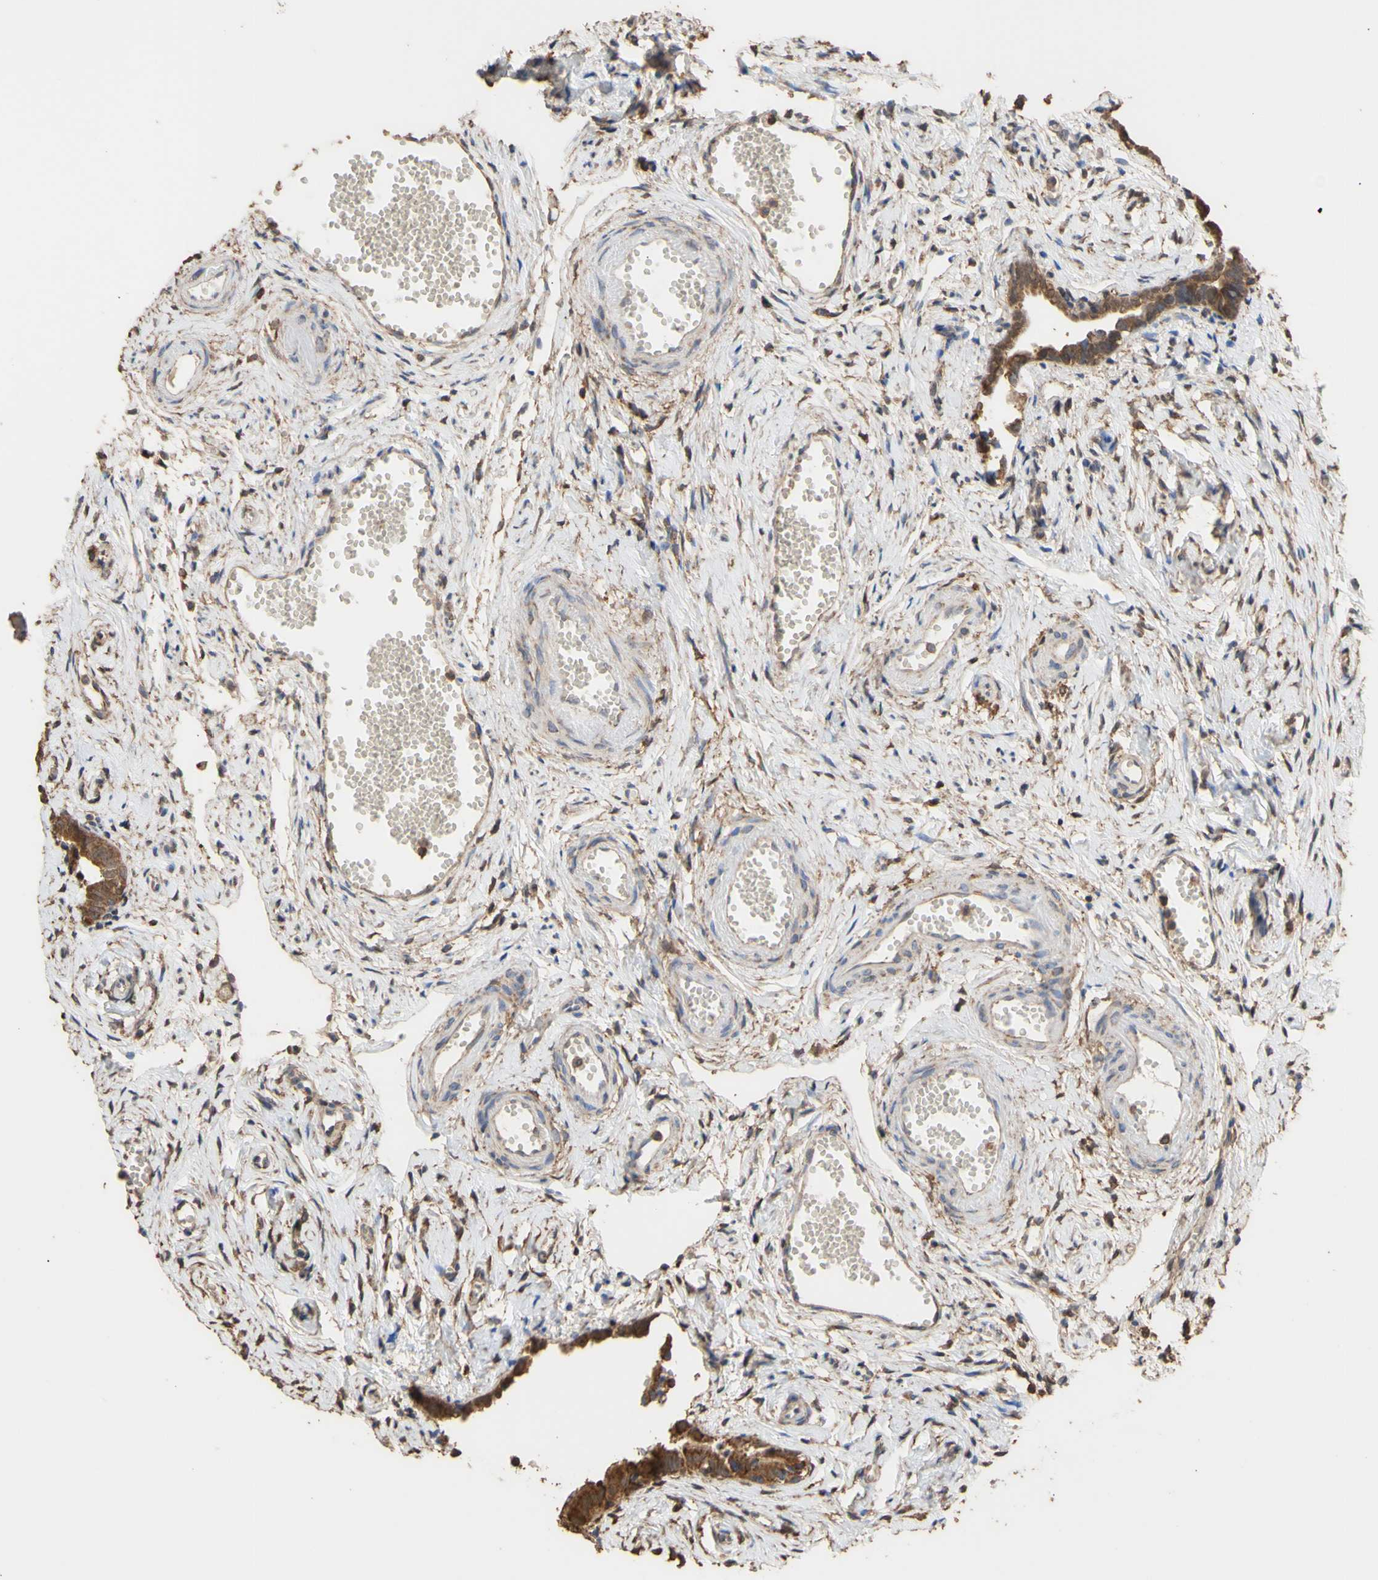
{"staining": {"intensity": "moderate", "quantity": ">75%", "location": "cytoplasmic/membranous"}, "tissue": "fallopian tube", "cell_type": "Glandular cells", "image_type": "normal", "snomed": [{"axis": "morphology", "description": "Normal tissue, NOS"}, {"axis": "topography", "description": "Fallopian tube"}], "caption": "The histopathology image shows immunohistochemical staining of benign fallopian tube. There is moderate cytoplasmic/membranous staining is appreciated in approximately >75% of glandular cells. Immunohistochemistry stains the protein in brown and the nuclei are stained blue.", "gene": "ALDH9A1", "patient": {"sex": "female", "age": 71}}